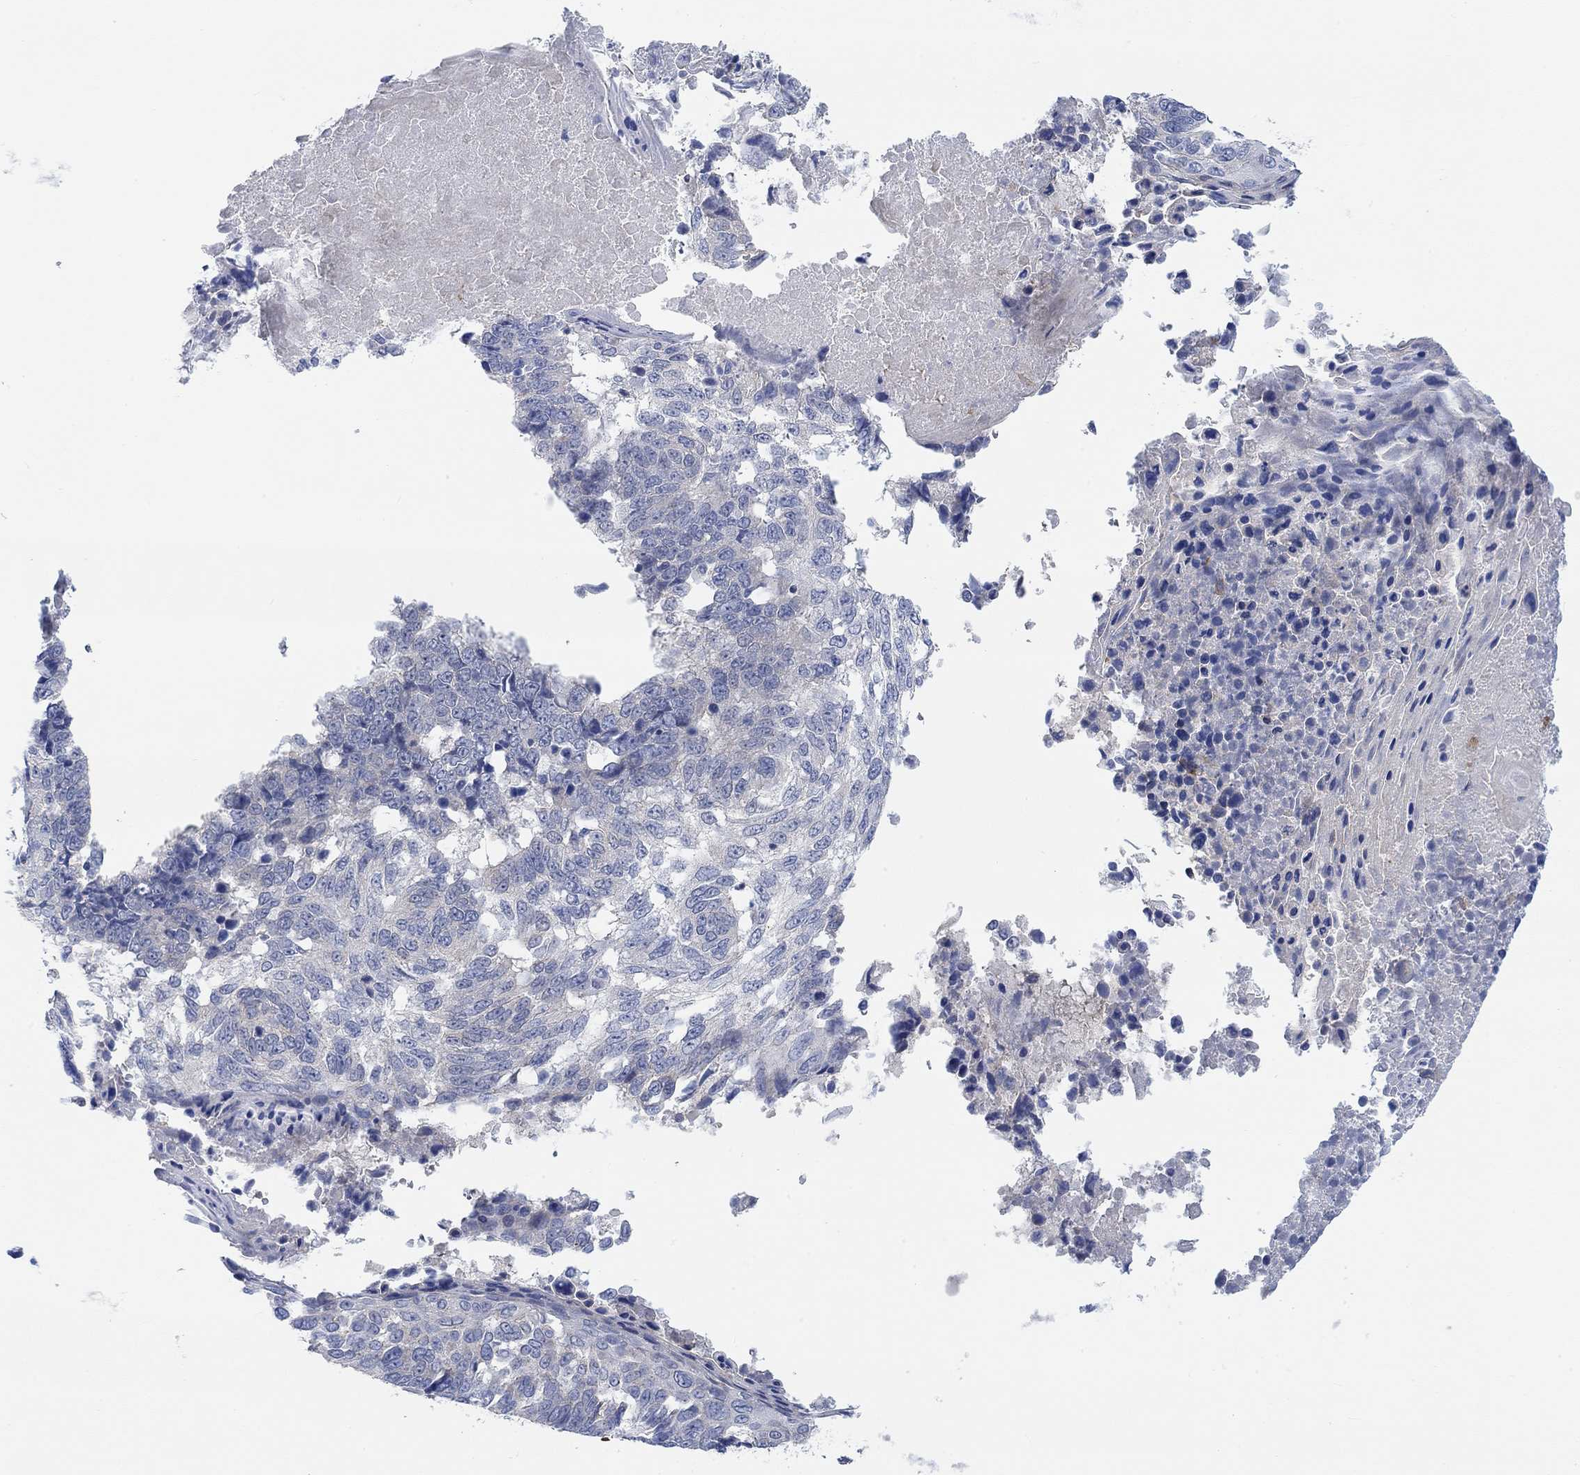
{"staining": {"intensity": "negative", "quantity": "none", "location": "none"}, "tissue": "lung cancer", "cell_type": "Tumor cells", "image_type": "cancer", "snomed": [{"axis": "morphology", "description": "Squamous cell carcinoma, NOS"}, {"axis": "topography", "description": "Lung"}], "caption": "Tumor cells are negative for protein expression in human lung cancer (squamous cell carcinoma).", "gene": "PMFBP1", "patient": {"sex": "male", "age": 73}}